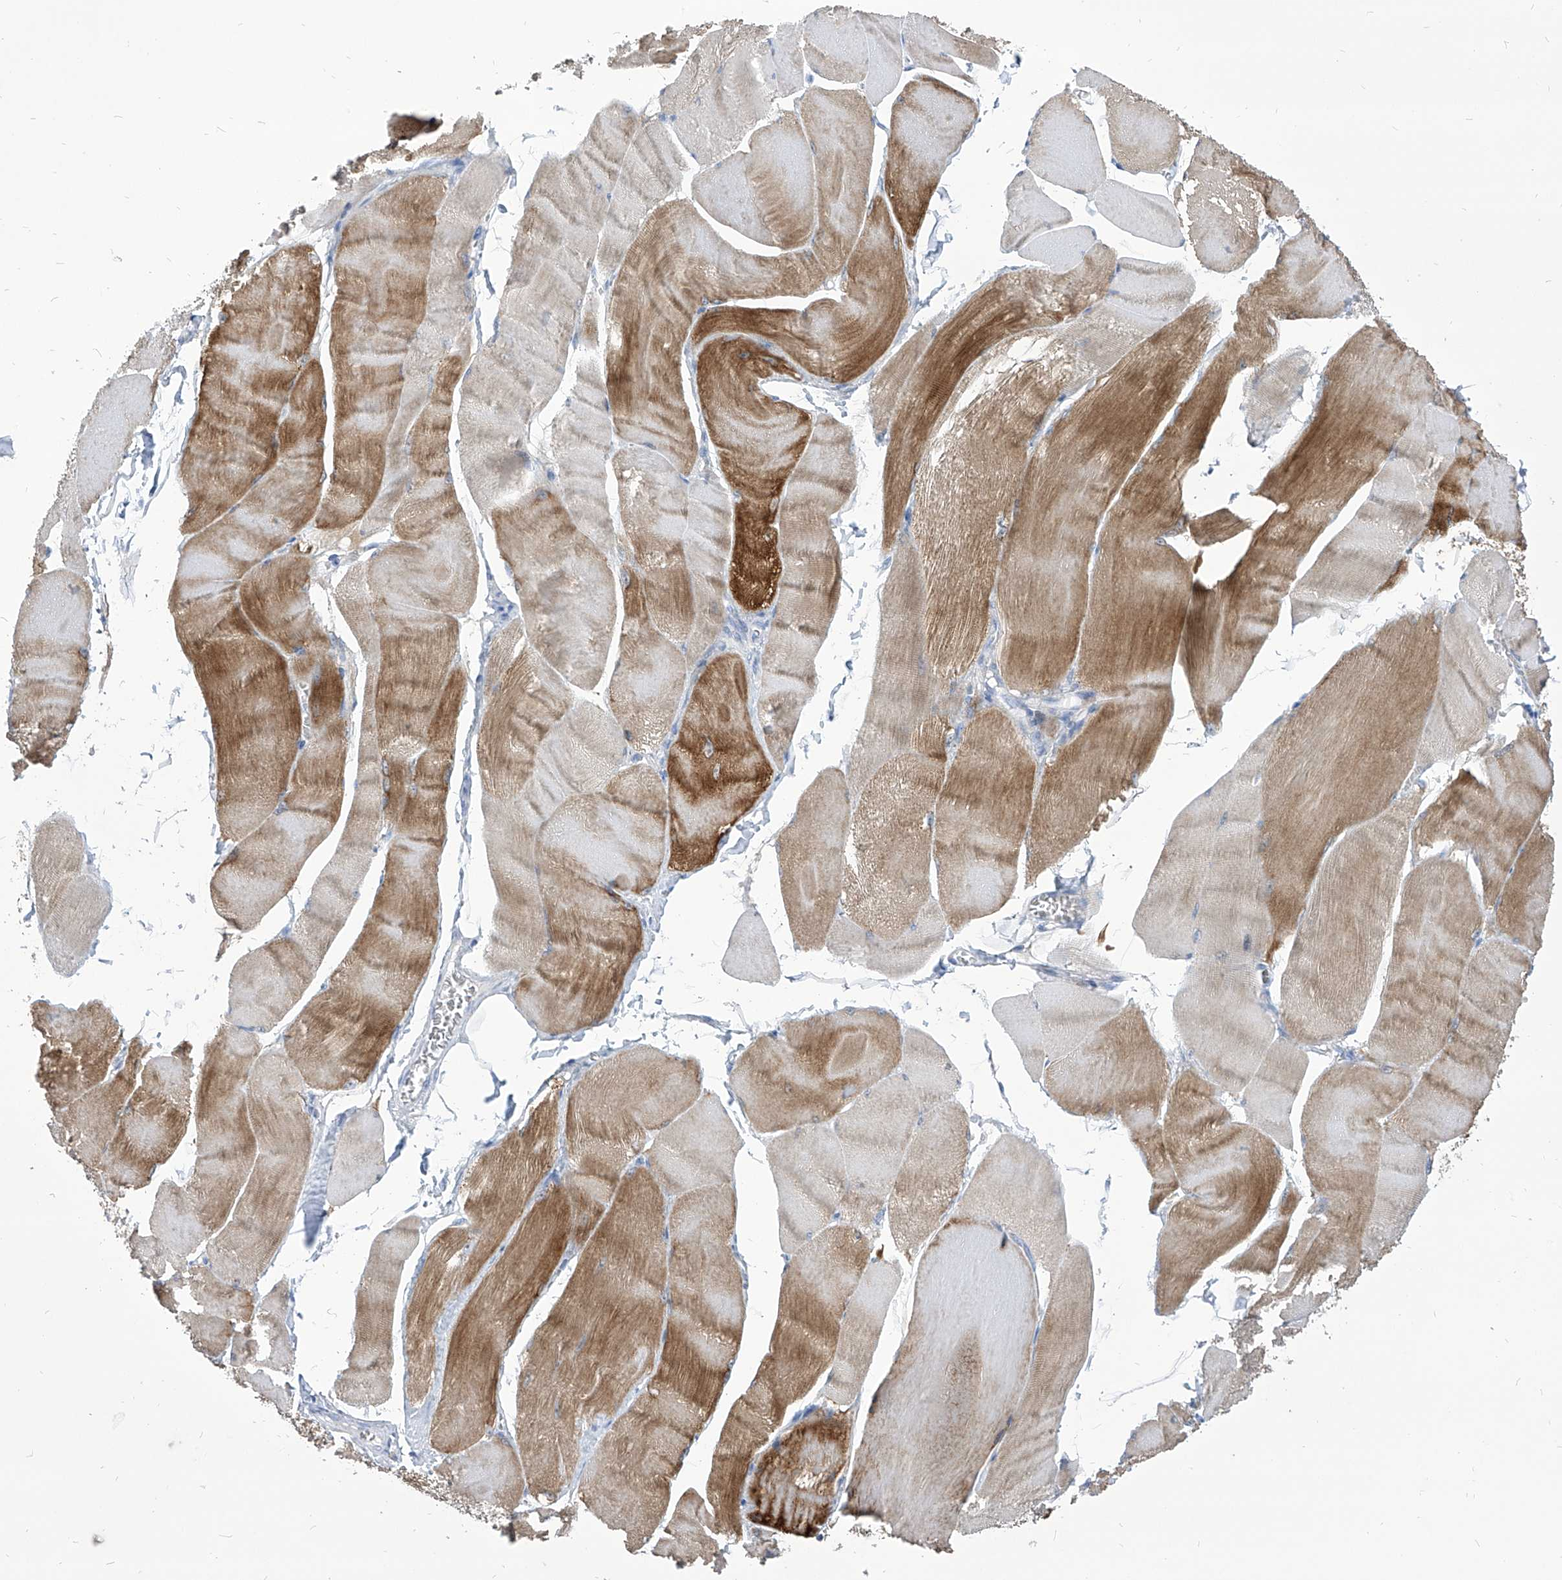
{"staining": {"intensity": "moderate", "quantity": "25%-75%", "location": "cytoplasmic/membranous"}, "tissue": "skeletal muscle", "cell_type": "Myocytes", "image_type": "normal", "snomed": [{"axis": "morphology", "description": "Normal tissue, NOS"}, {"axis": "morphology", "description": "Basal cell carcinoma"}, {"axis": "topography", "description": "Skeletal muscle"}], "caption": "Immunohistochemistry of unremarkable human skeletal muscle shows medium levels of moderate cytoplasmic/membranous positivity in about 25%-75% of myocytes. The protein is stained brown, and the nuclei are stained in blue (DAB (3,3'-diaminobenzidine) IHC with brightfield microscopy, high magnification).", "gene": "COQ3", "patient": {"sex": "female", "age": 64}}